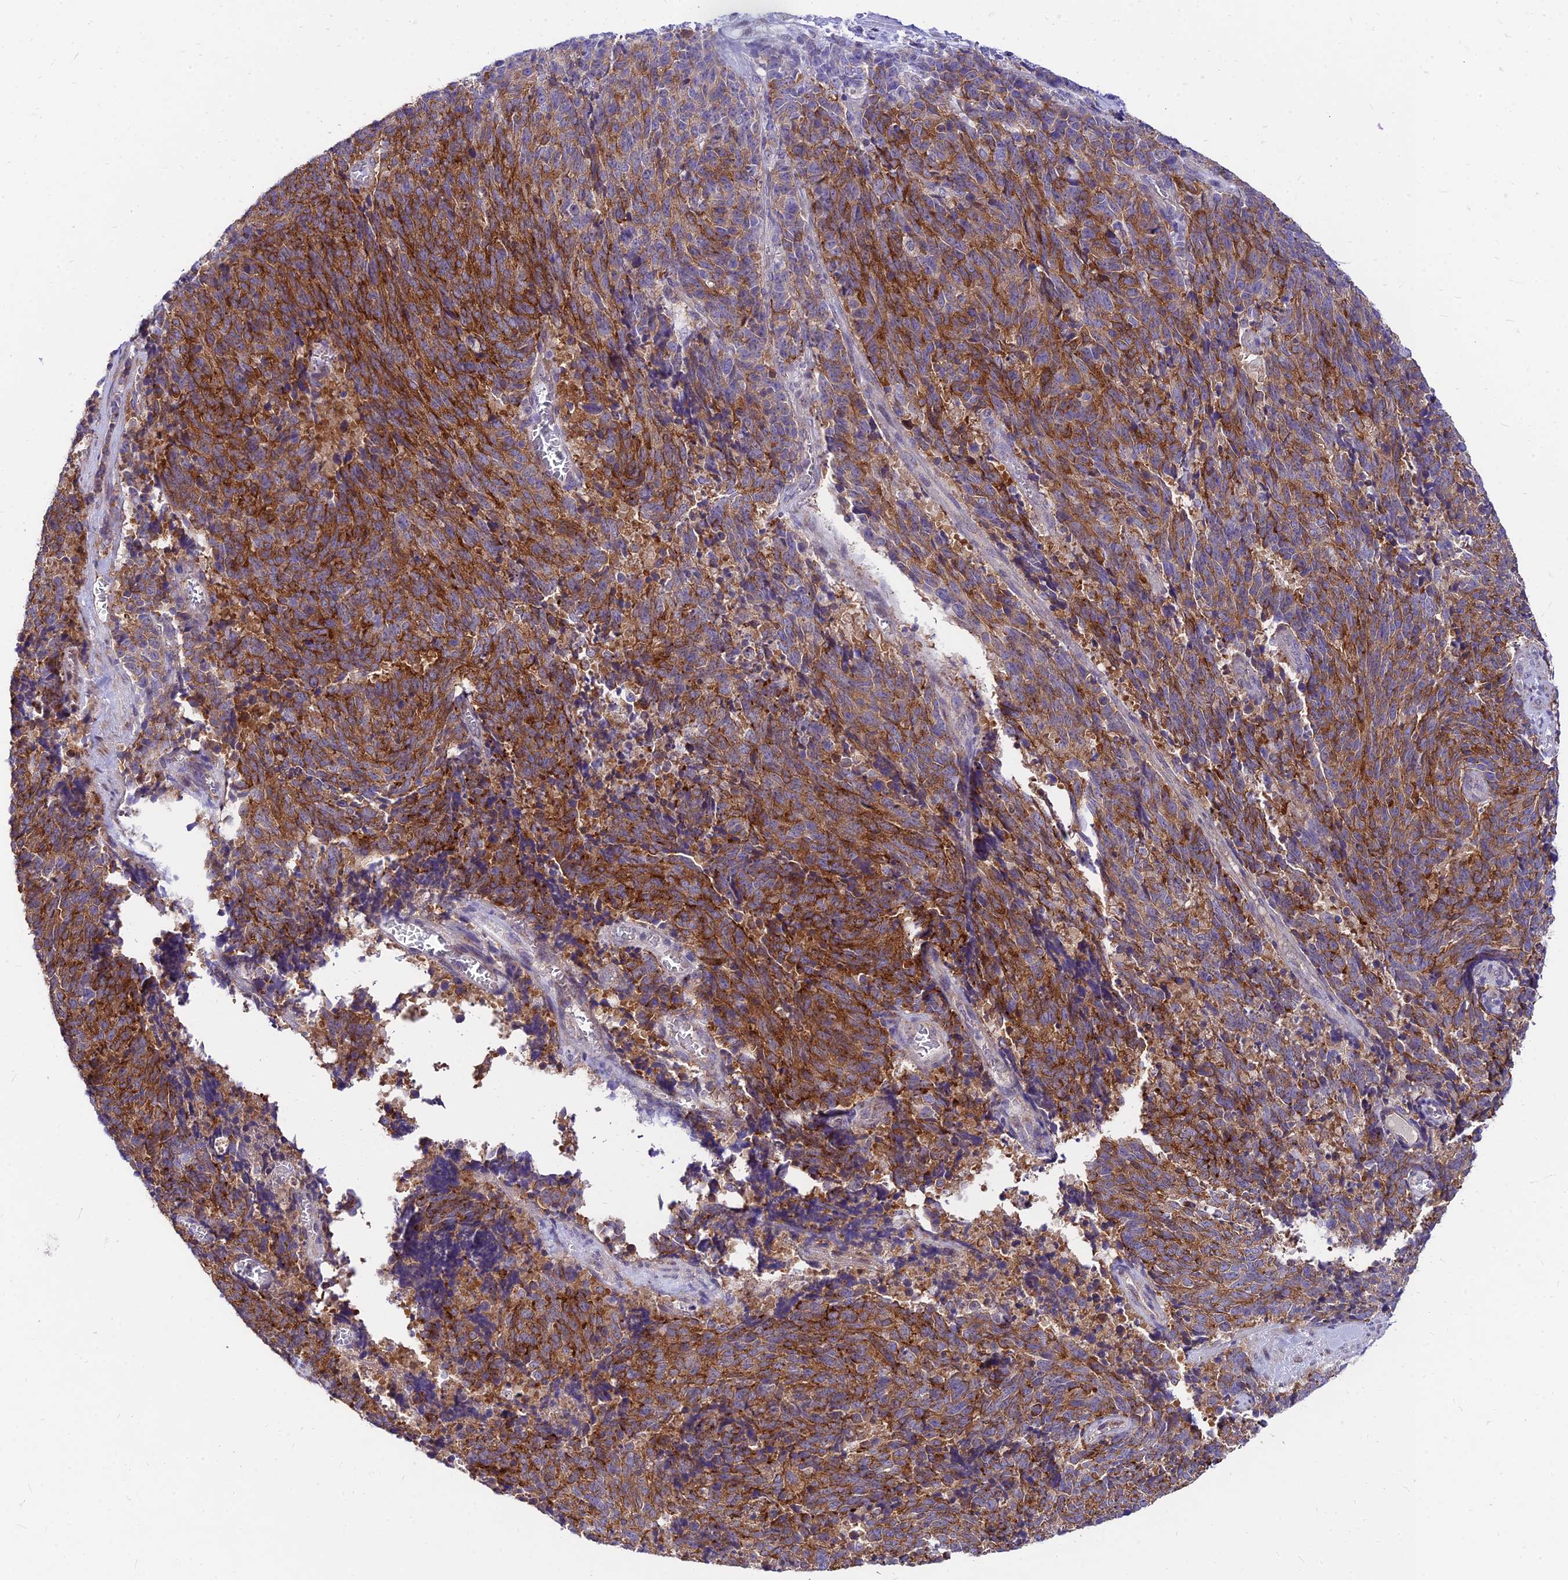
{"staining": {"intensity": "moderate", "quantity": ">75%", "location": "cytoplasmic/membranous"}, "tissue": "cervical cancer", "cell_type": "Tumor cells", "image_type": "cancer", "snomed": [{"axis": "morphology", "description": "Squamous cell carcinoma, NOS"}, {"axis": "topography", "description": "Cervix"}], "caption": "Immunohistochemistry (IHC) image of neoplastic tissue: cervical cancer stained using IHC reveals medium levels of moderate protein expression localized specifically in the cytoplasmic/membranous of tumor cells, appearing as a cytoplasmic/membranous brown color.", "gene": "C6orf132", "patient": {"sex": "female", "age": 29}}